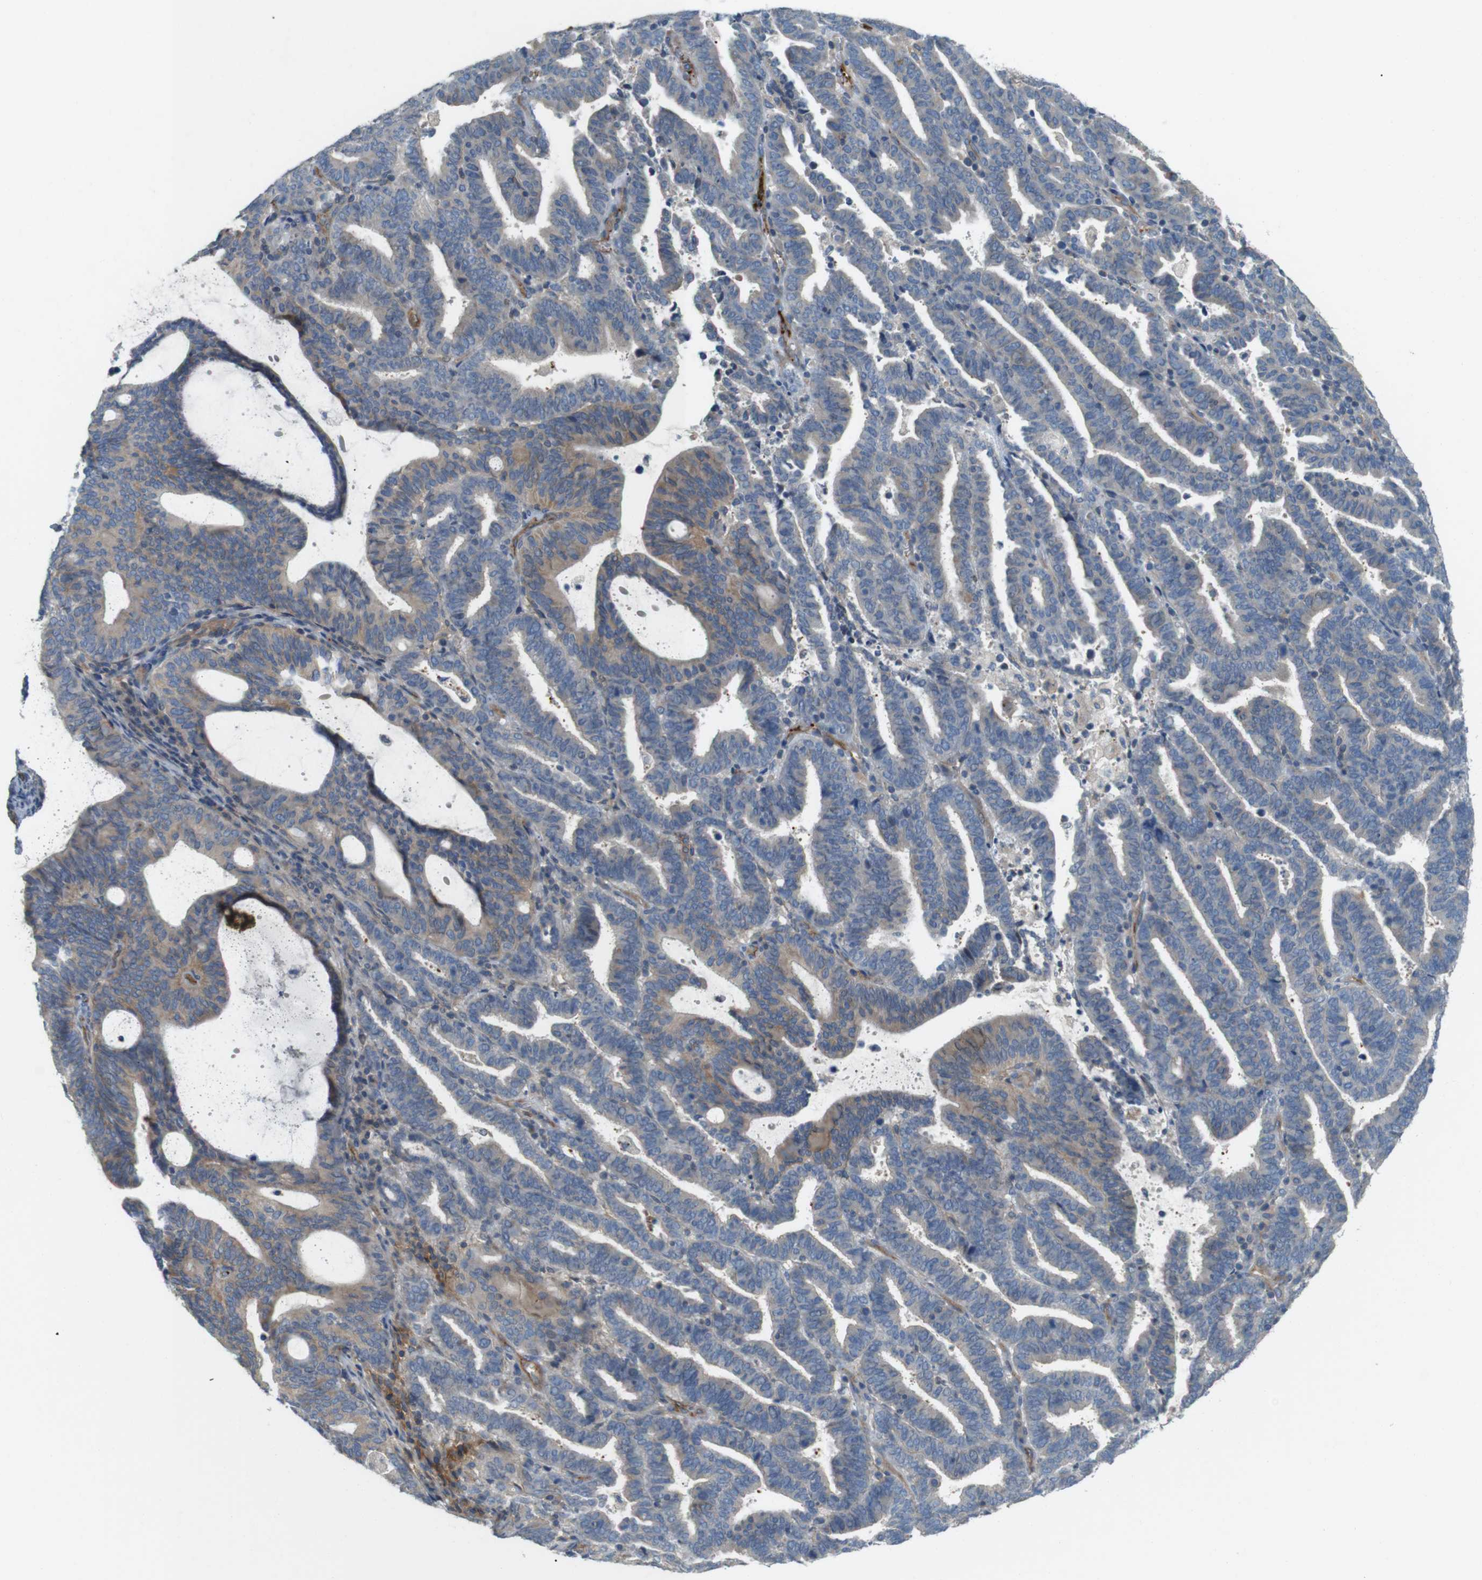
{"staining": {"intensity": "weak", "quantity": "25%-75%", "location": "cytoplasmic/membranous"}, "tissue": "endometrial cancer", "cell_type": "Tumor cells", "image_type": "cancer", "snomed": [{"axis": "morphology", "description": "Adenocarcinoma, NOS"}, {"axis": "topography", "description": "Uterus"}], "caption": "The immunohistochemical stain highlights weak cytoplasmic/membranous positivity in tumor cells of endometrial cancer tissue.", "gene": "BVES", "patient": {"sex": "female", "age": 83}}